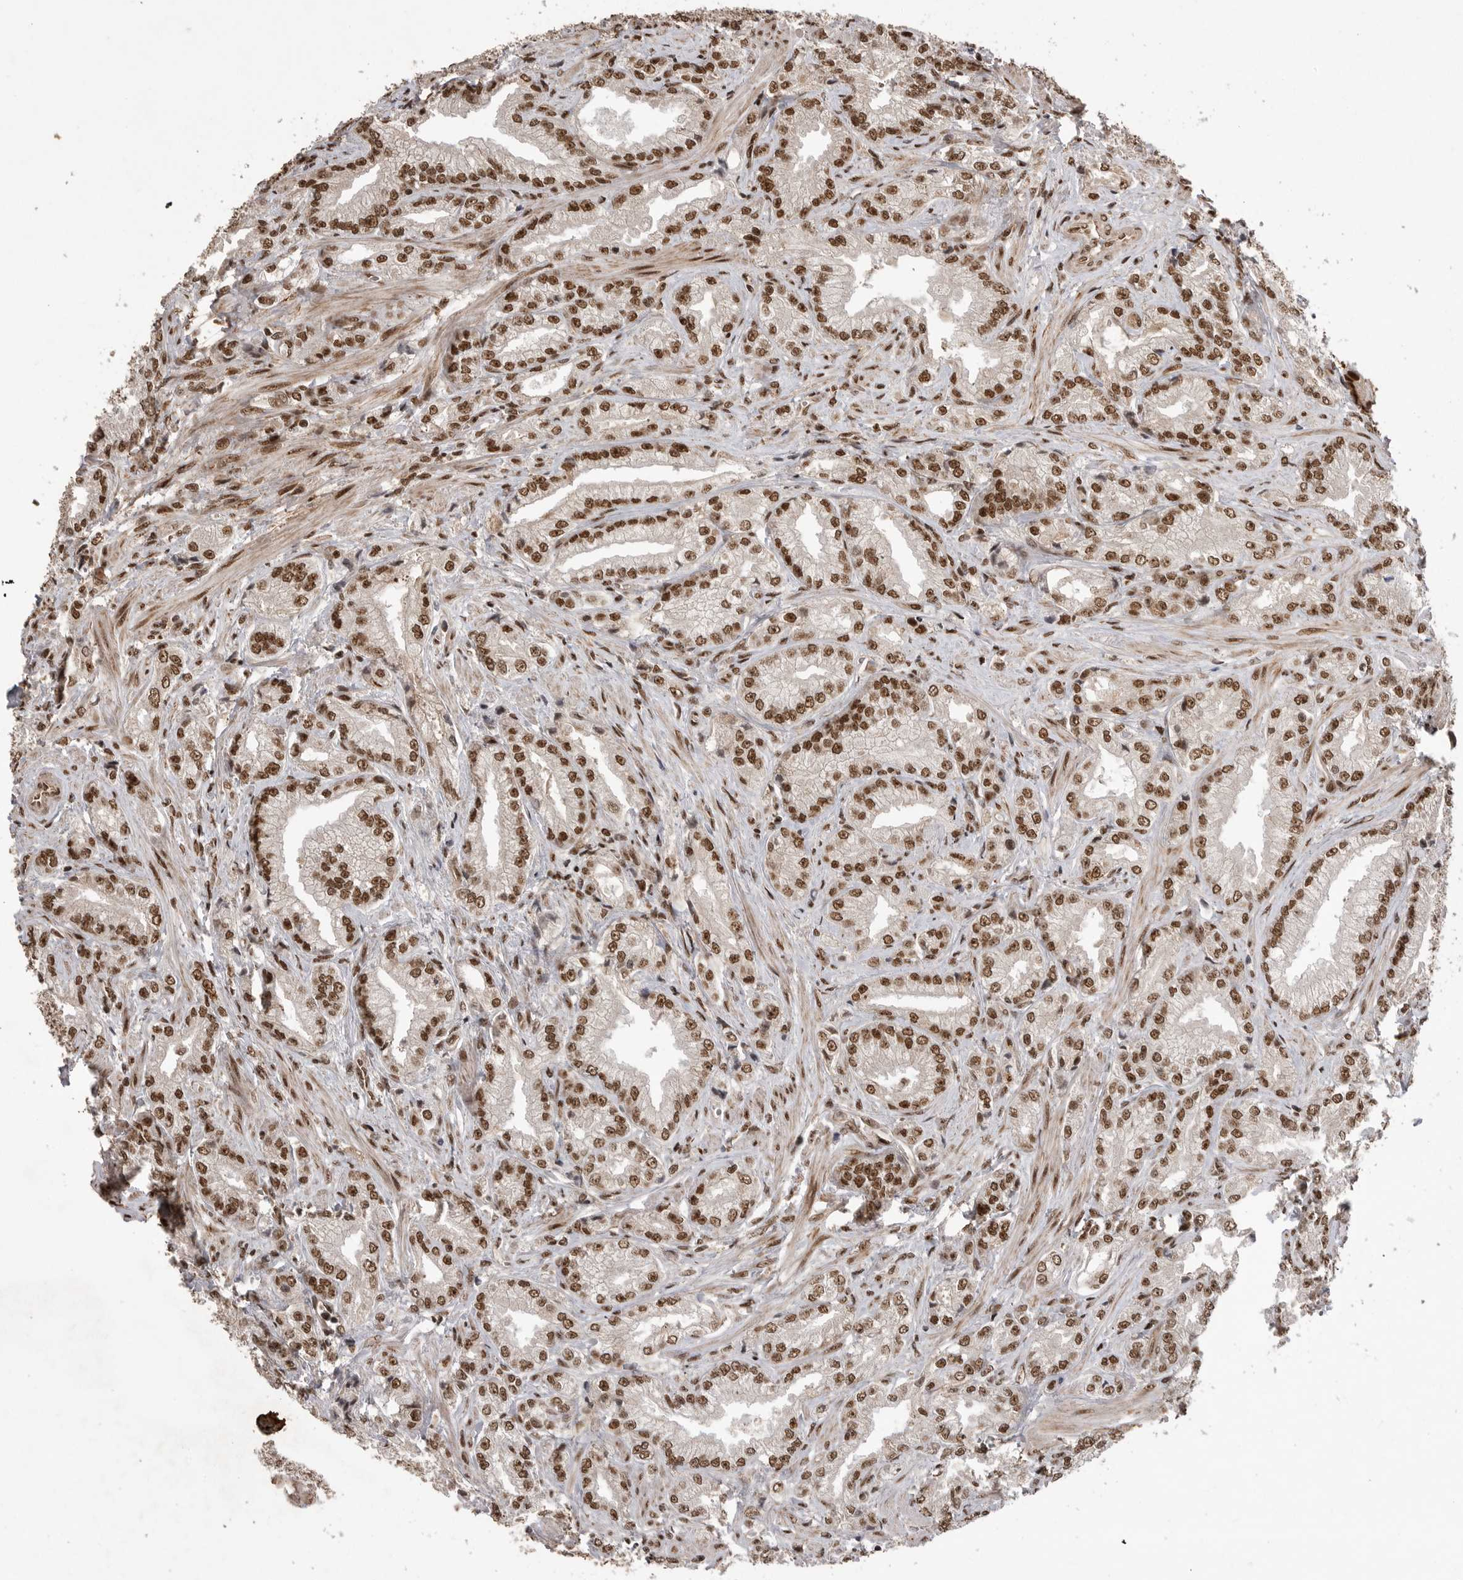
{"staining": {"intensity": "strong", "quantity": ">75%", "location": "nuclear"}, "tissue": "prostate cancer", "cell_type": "Tumor cells", "image_type": "cancer", "snomed": [{"axis": "morphology", "description": "Adenocarcinoma, Low grade"}, {"axis": "topography", "description": "Prostate"}], "caption": "Human prostate cancer stained with a brown dye shows strong nuclear positive staining in approximately >75% of tumor cells.", "gene": "PPP1R8", "patient": {"sex": "male", "age": 62}}